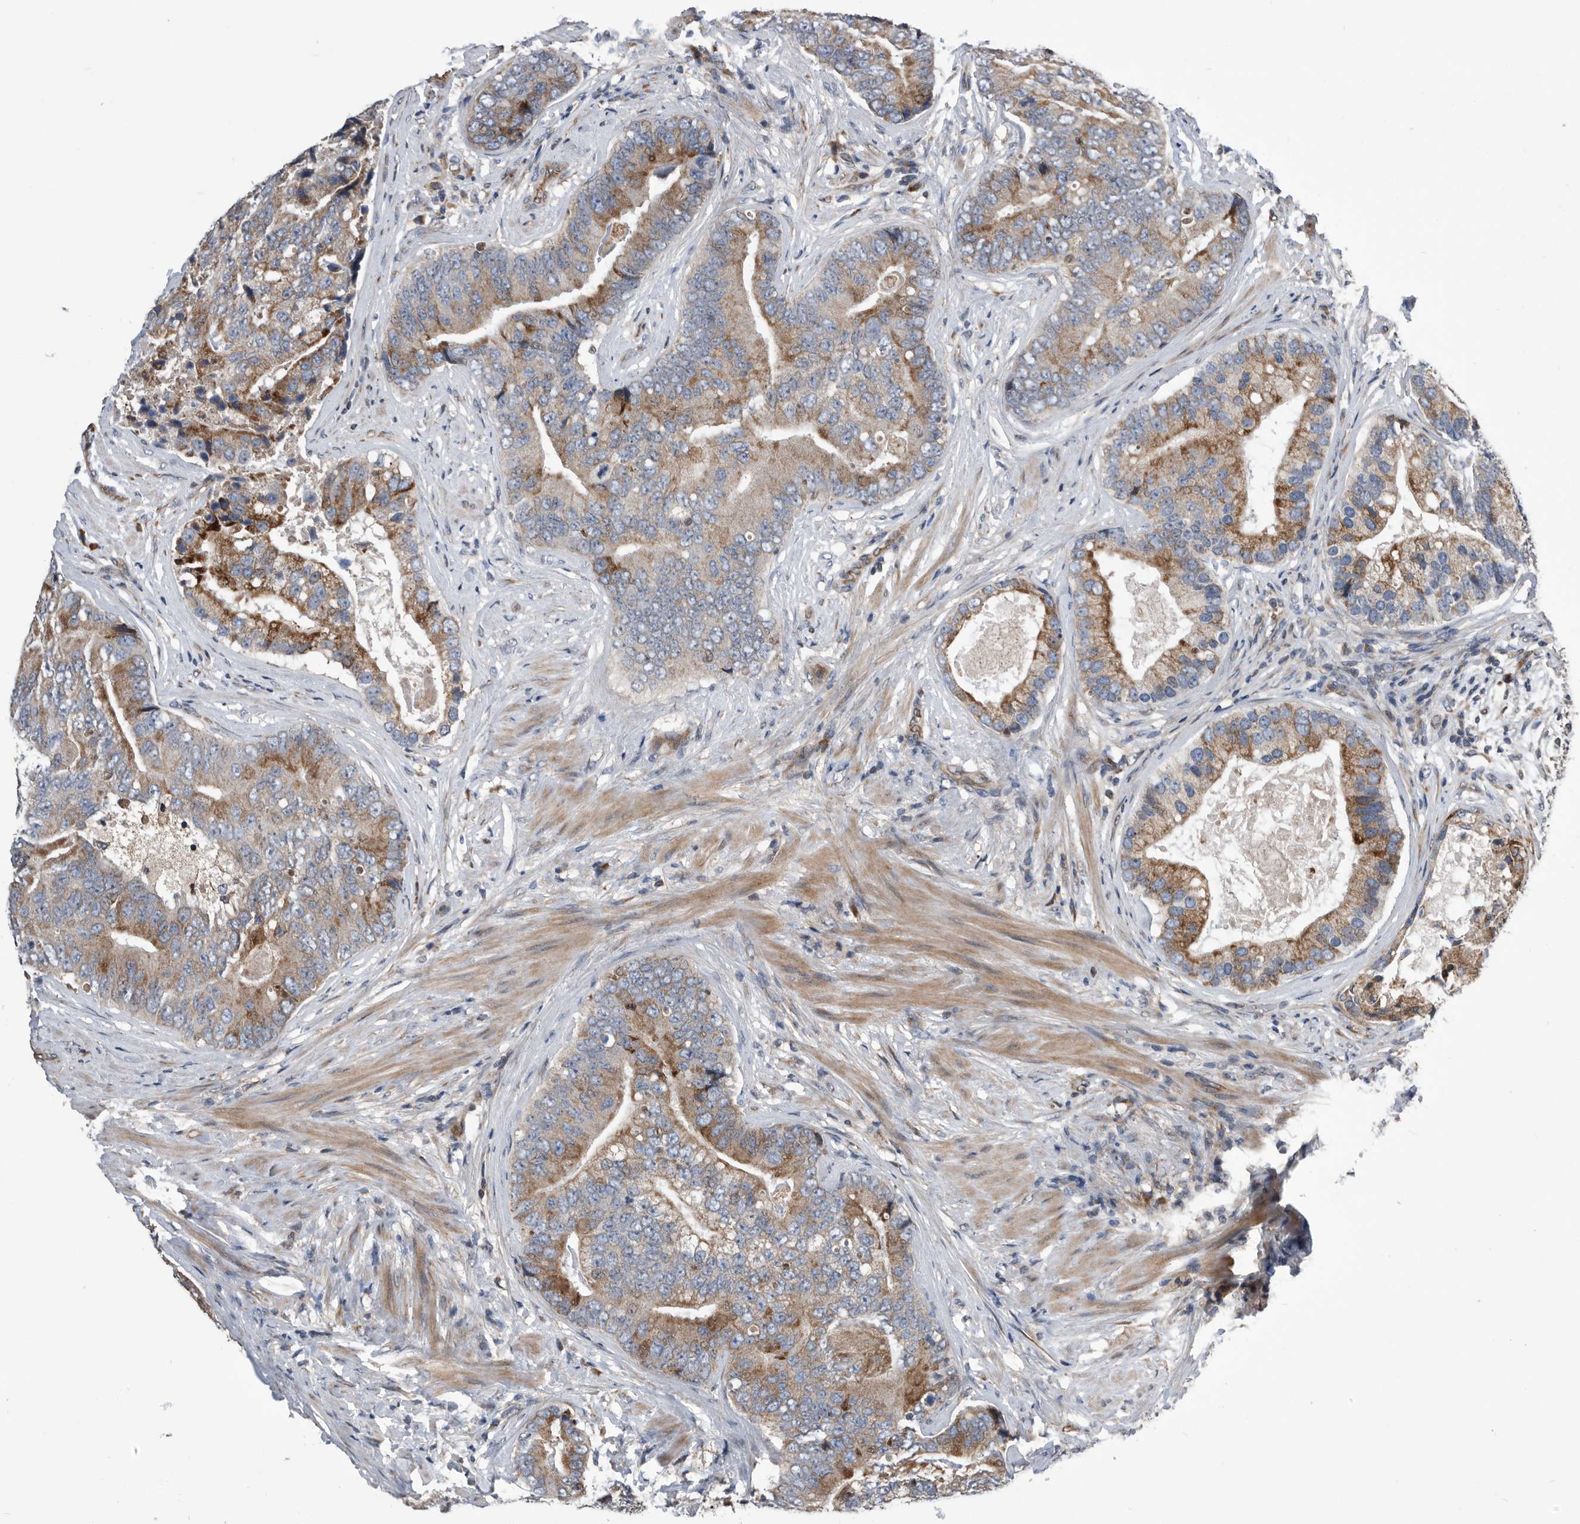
{"staining": {"intensity": "moderate", "quantity": "25%-75%", "location": "cytoplasmic/membranous"}, "tissue": "prostate cancer", "cell_type": "Tumor cells", "image_type": "cancer", "snomed": [{"axis": "morphology", "description": "Adenocarcinoma, High grade"}, {"axis": "topography", "description": "Prostate"}], "caption": "Immunohistochemical staining of prostate cancer (adenocarcinoma (high-grade)) reveals medium levels of moderate cytoplasmic/membranous protein expression in about 25%-75% of tumor cells.", "gene": "SERINC2", "patient": {"sex": "male", "age": 70}}